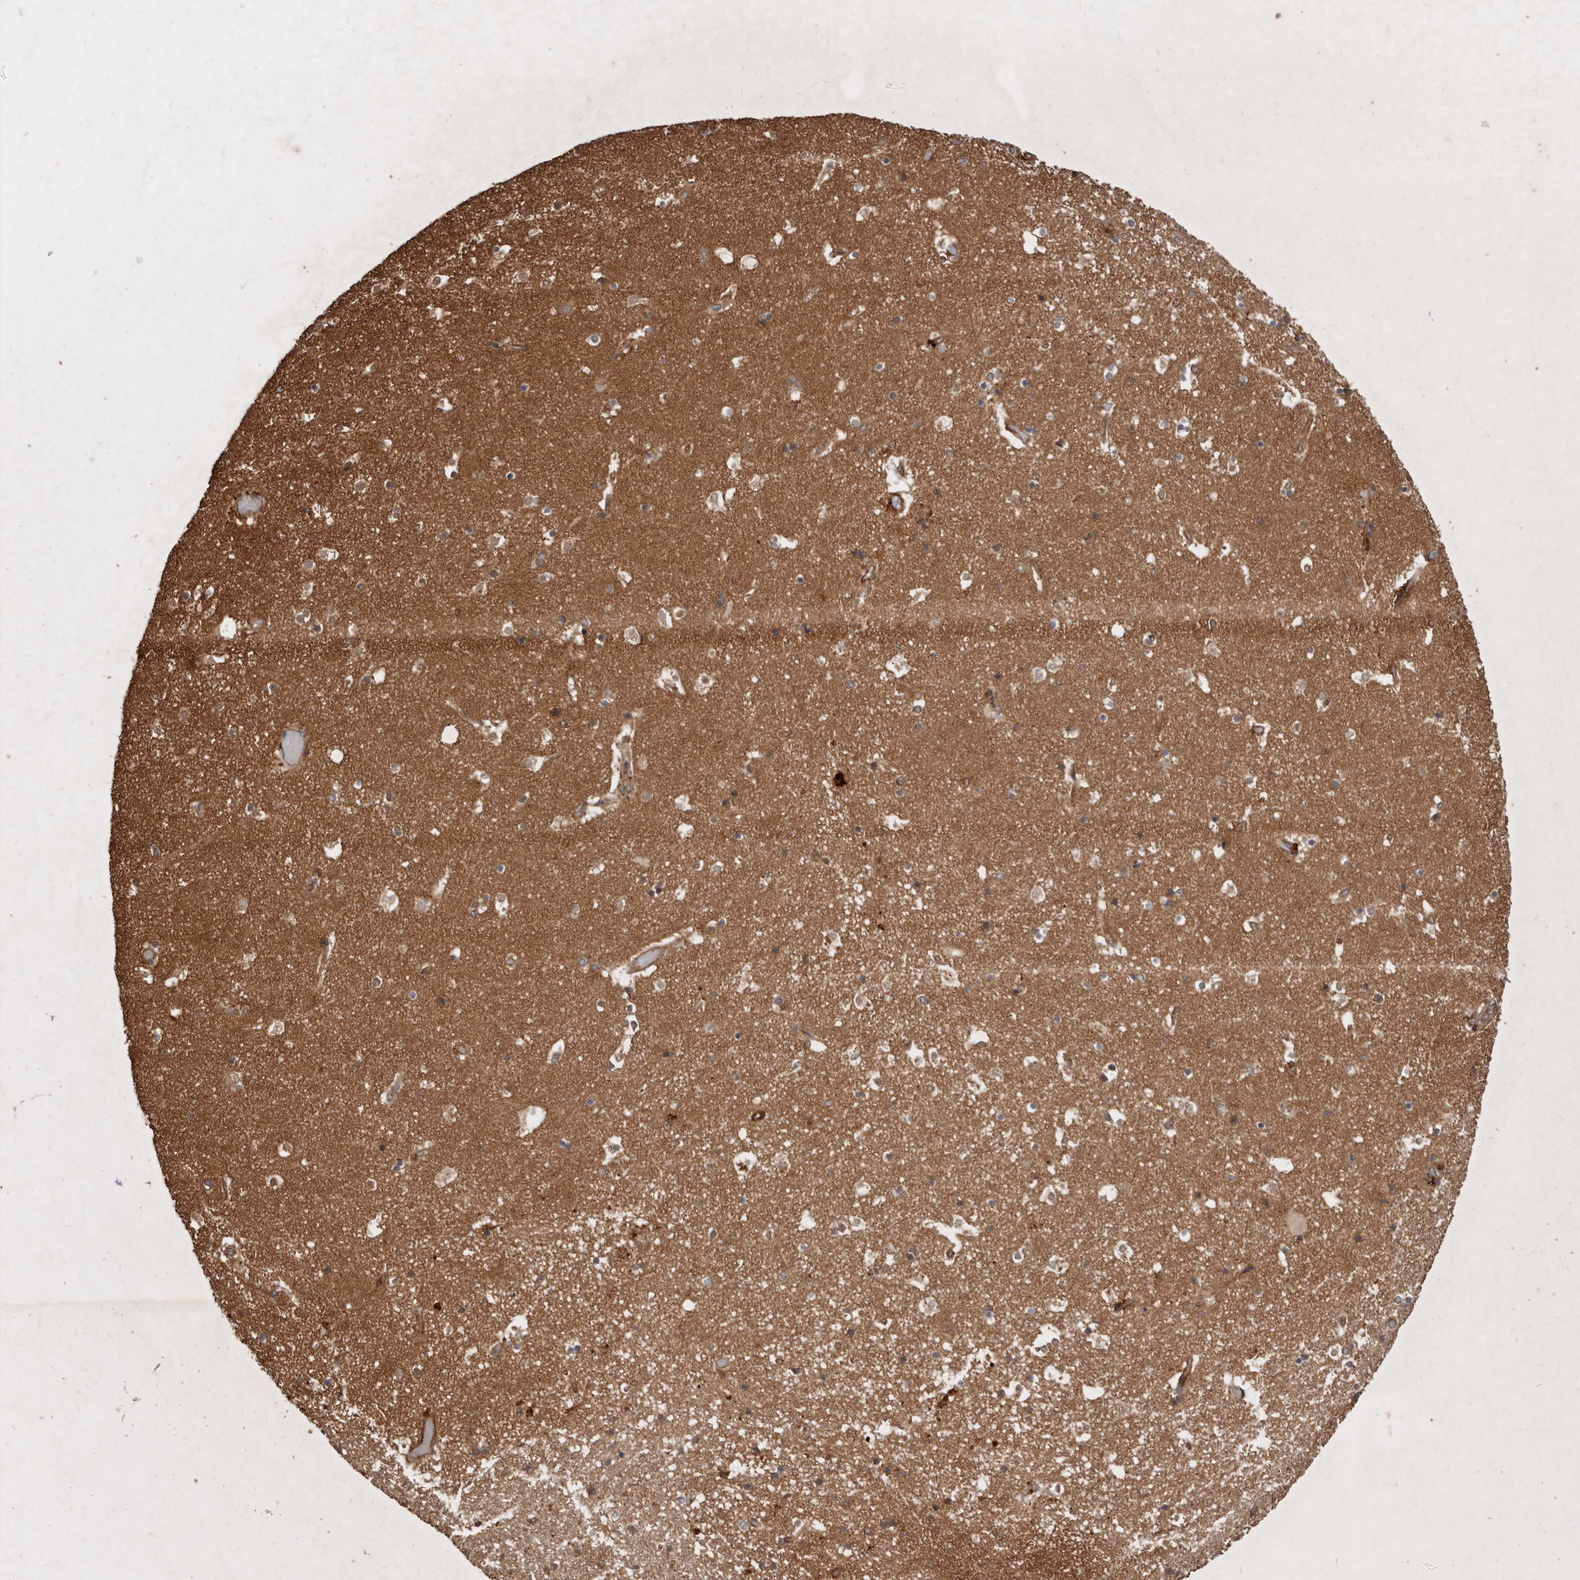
{"staining": {"intensity": "weak", "quantity": "<25%", "location": "cytoplasmic/membranous"}, "tissue": "hippocampus", "cell_type": "Glial cells", "image_type": "normal", "snomed": [{"axis": "morphology", "description": "Normal tissue, NOS"}, {"axis": "topography", "description": "Hippocampus"}], "caption": "DAB (3,3'-diaminobenzidine) immunohistochemical staining of unremarkable hippocampus displays no significant expression in glial cells.", "gene": "STK36", "patient": {"sex": "female", "age": 52}}